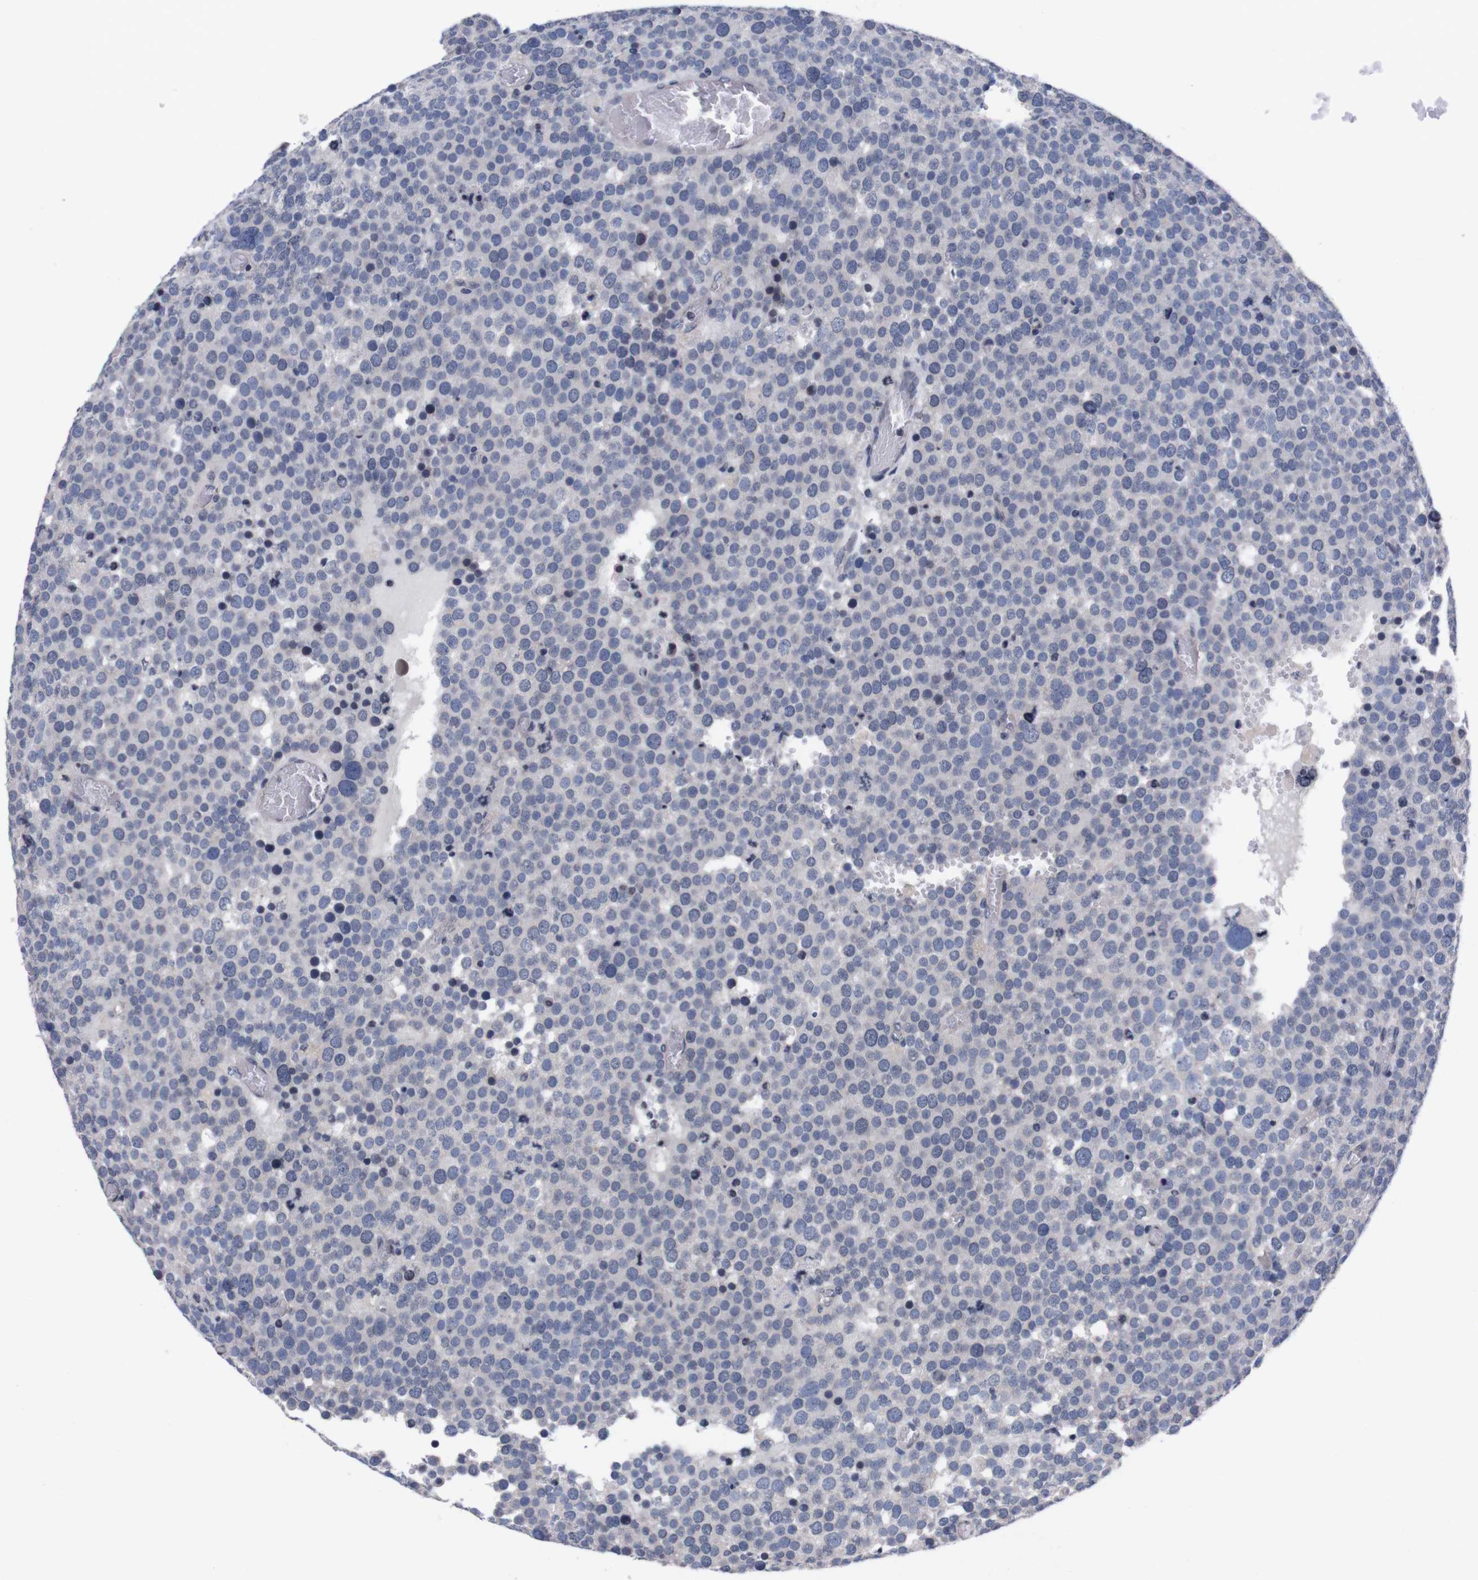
{"staining": {"intensity": "negative", "quantity": "none", "location": "none"}, "tissue": "testis cancer", "cell_type": "Tumor cells", "image_type": "cancer", "snomed": [{"axis": "morphology", "description": "Normal tissue, NOS"}, {"axis": "morphology", "description": "Seminoma, NOS"}, {"axis": "topography", "description": "Testis"}], "caption": "The image reveals no significant positivity in tumor cells of testis cancer. (Brightfield microscopy of DAB immunohistochemistry (IHC) at high magnification).", "gene": "TNFRSF21", "patient": {"sex": "male", "age": 71}}